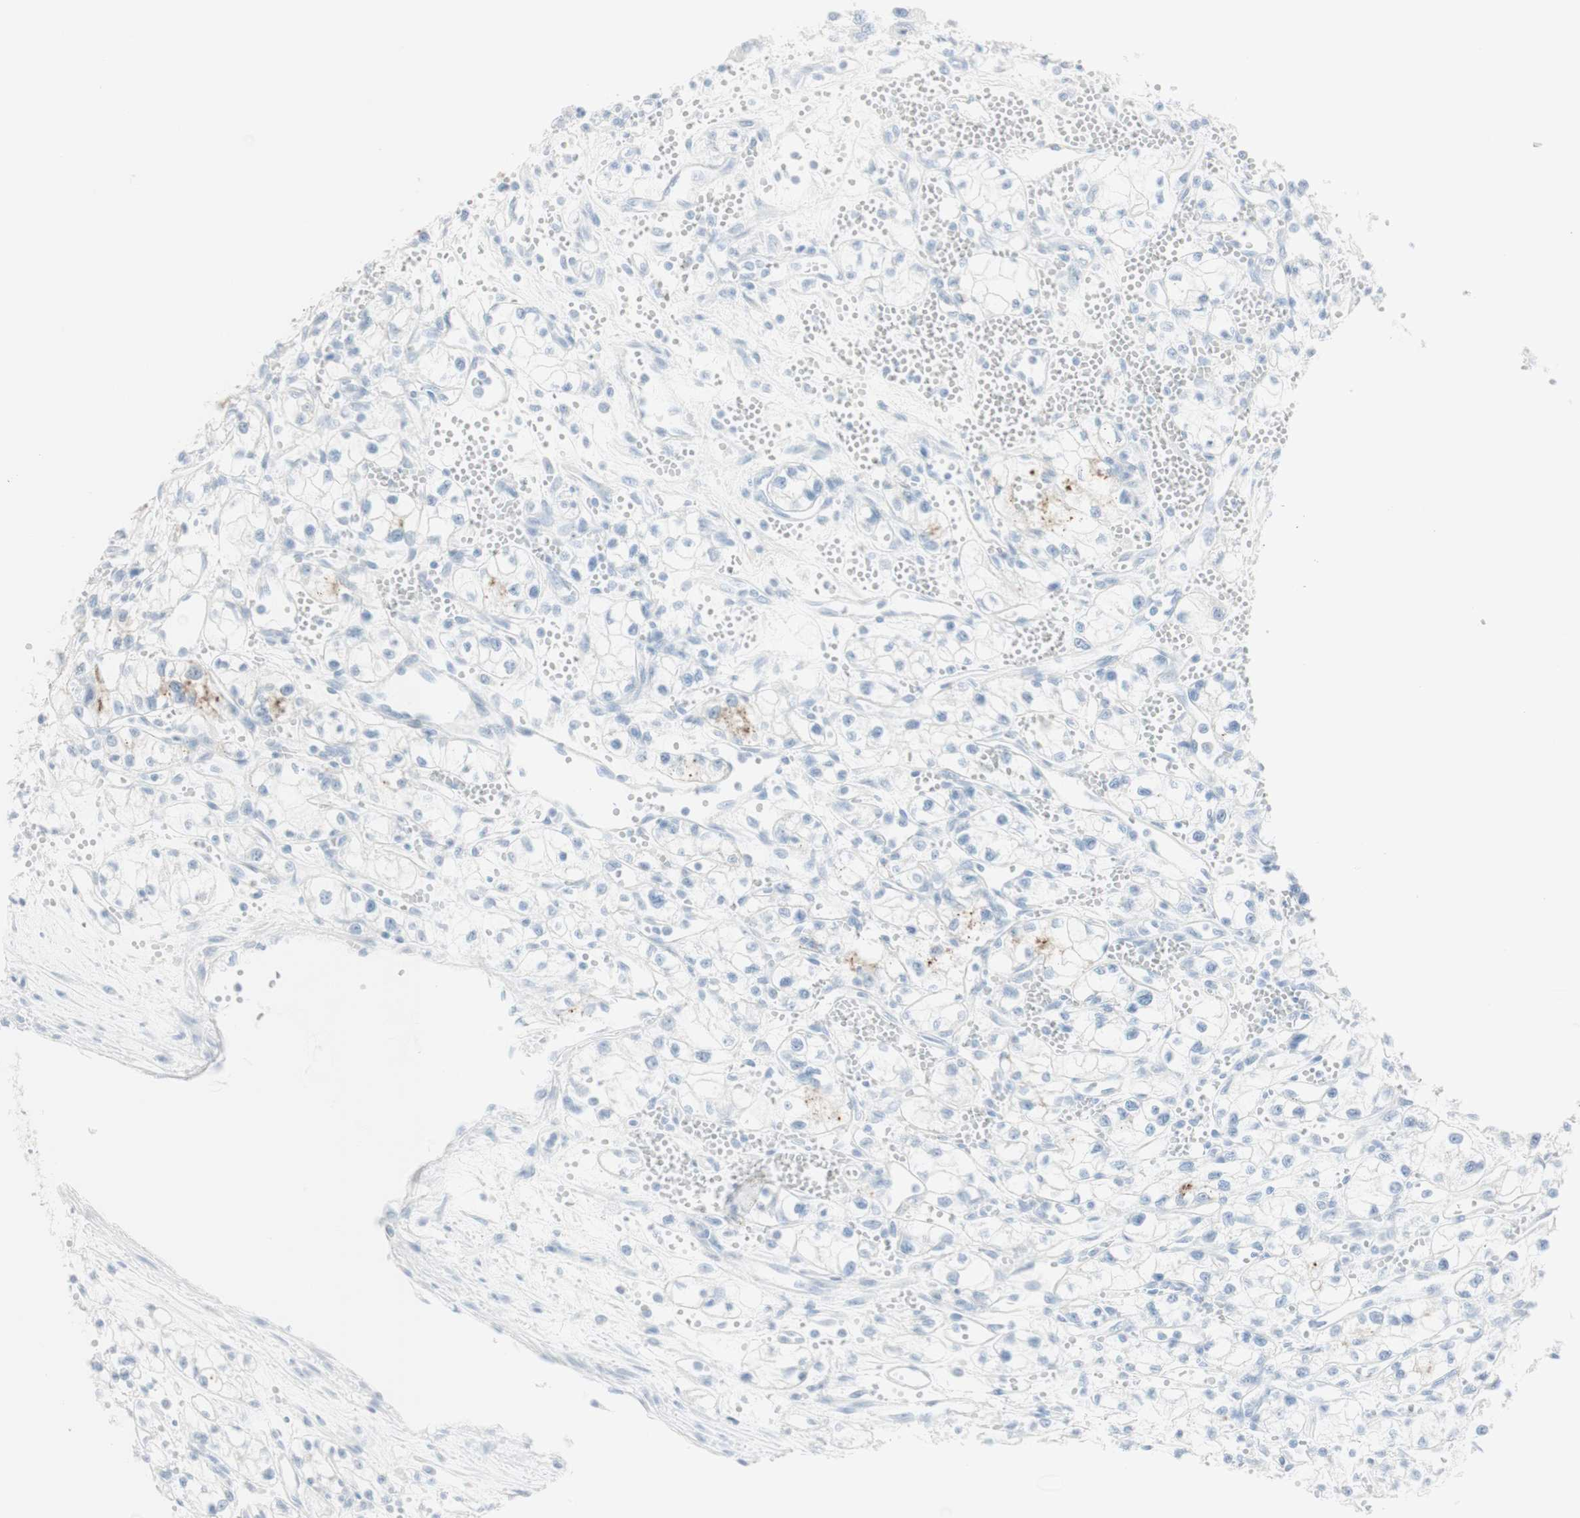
{"staining": {"intensity": "weak", "quantity": "<25%", "location": "nuclear"}, "tissue": "renal cancer", "cell_type": "Tumor cells", "image_type": "cancer", "snomed": [{"axis": "morphology", "description": "Normal tissue, NOS"}, {"axis": "morphology", "description": "Adenocarcinoma, NOS"}, {"axis": "topography", "description": "Kidney"}], "caption": "Immunohistochemical staining of human renal adenocarcinoma shows no significant expression in tumor cells.", "gene": "NAPSA", "patient": {"sex": "male", "age": 59}}